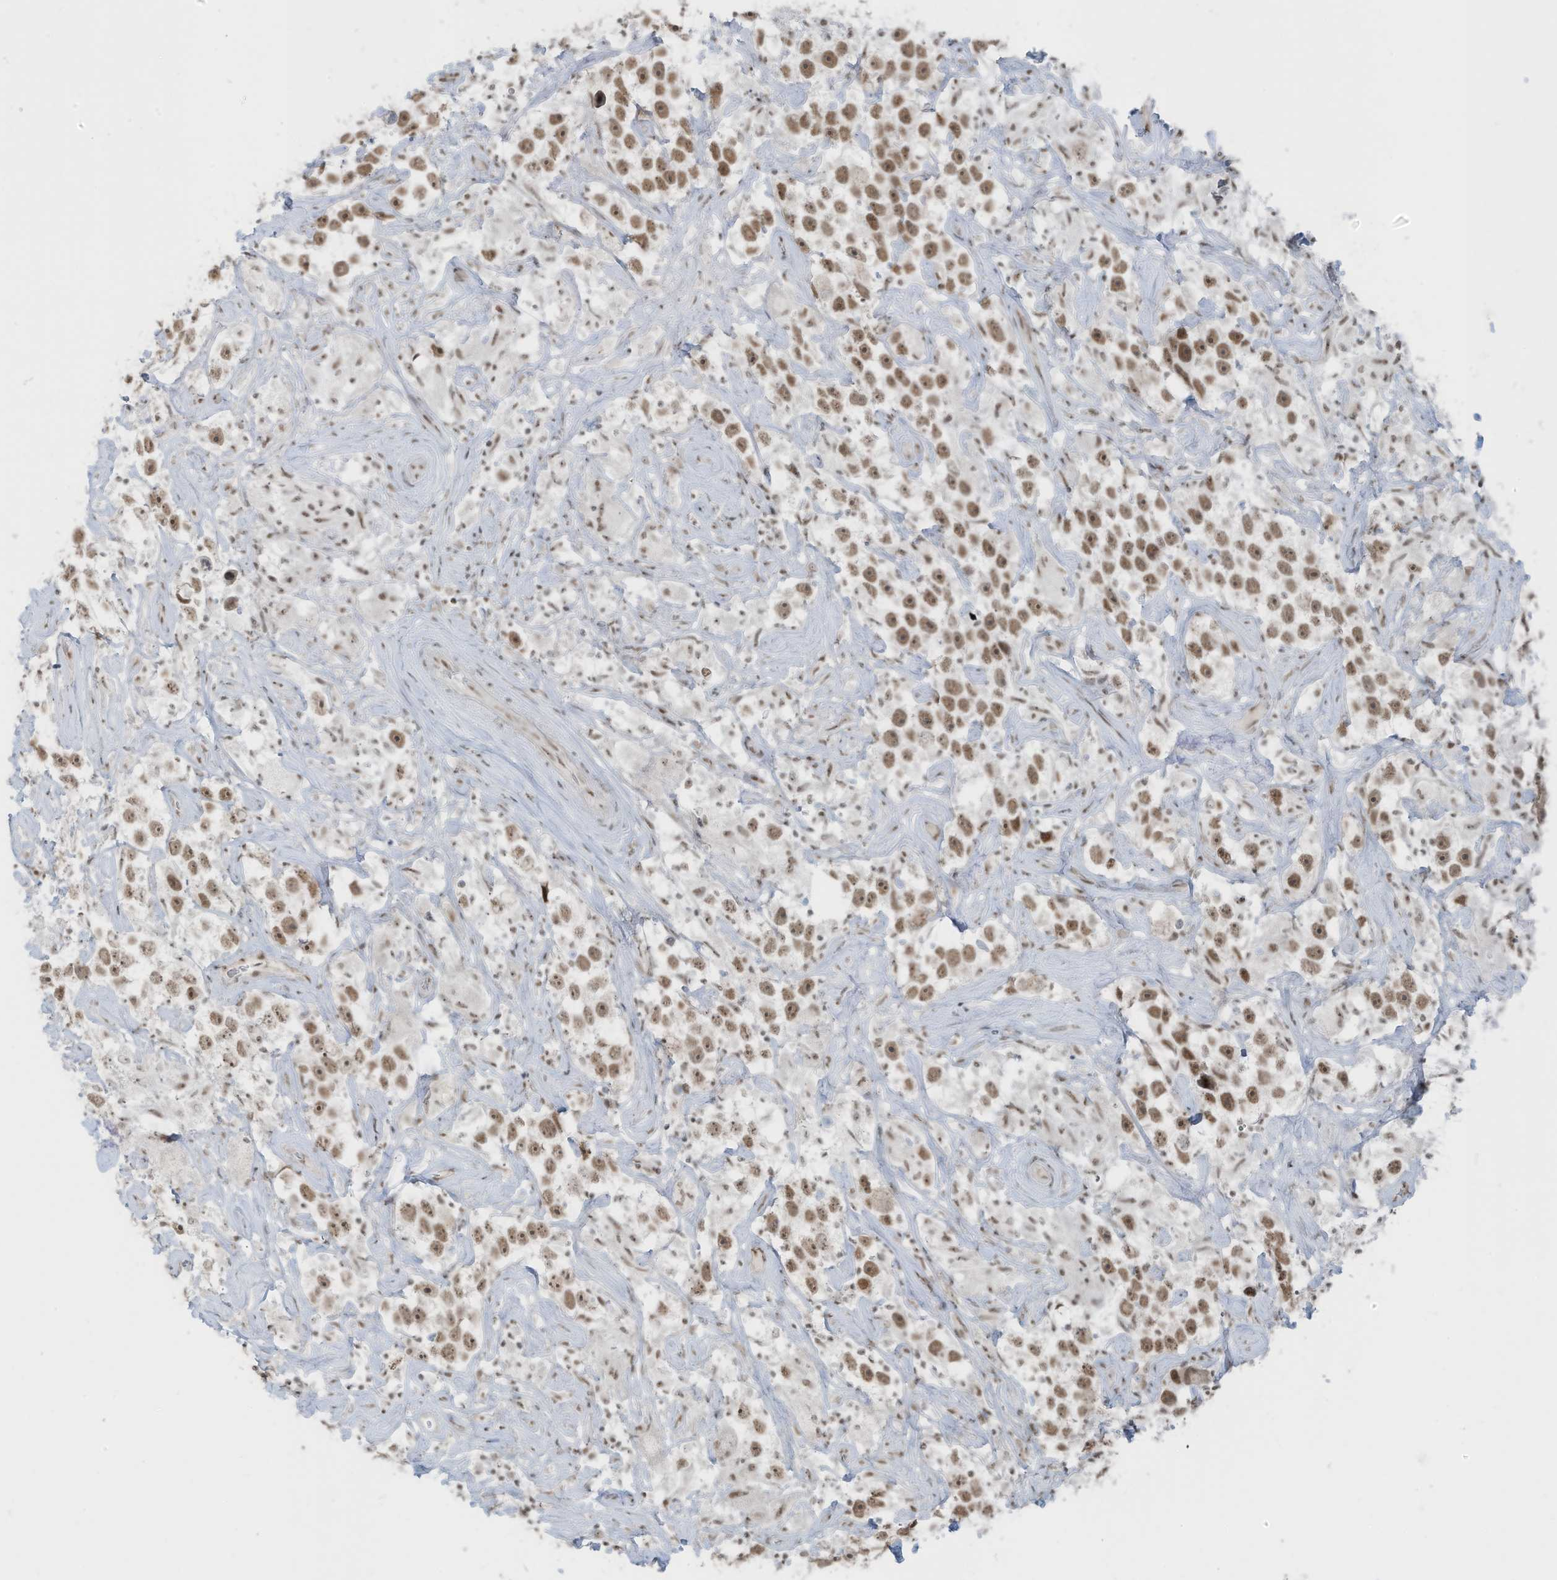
{"staining": {"intensity": "moderate", "quantity": ">75%", "location": "nuclear"}, "tissue": "testis cancer", "cell_type": "Tumor cells", "image_type": "cancer", "snomed": [{"axis": "morphology", "description": "Seminoma, NOS"}, {"axis": "topography", "description": "Testis"}], "caption": "The micrograph shows a brown stain indicating the presence of a protein in the nuclear of tumor cells in testis cancer.", "gene": "WRNIP1", "patient": {"sex": "male", "age": 49}}